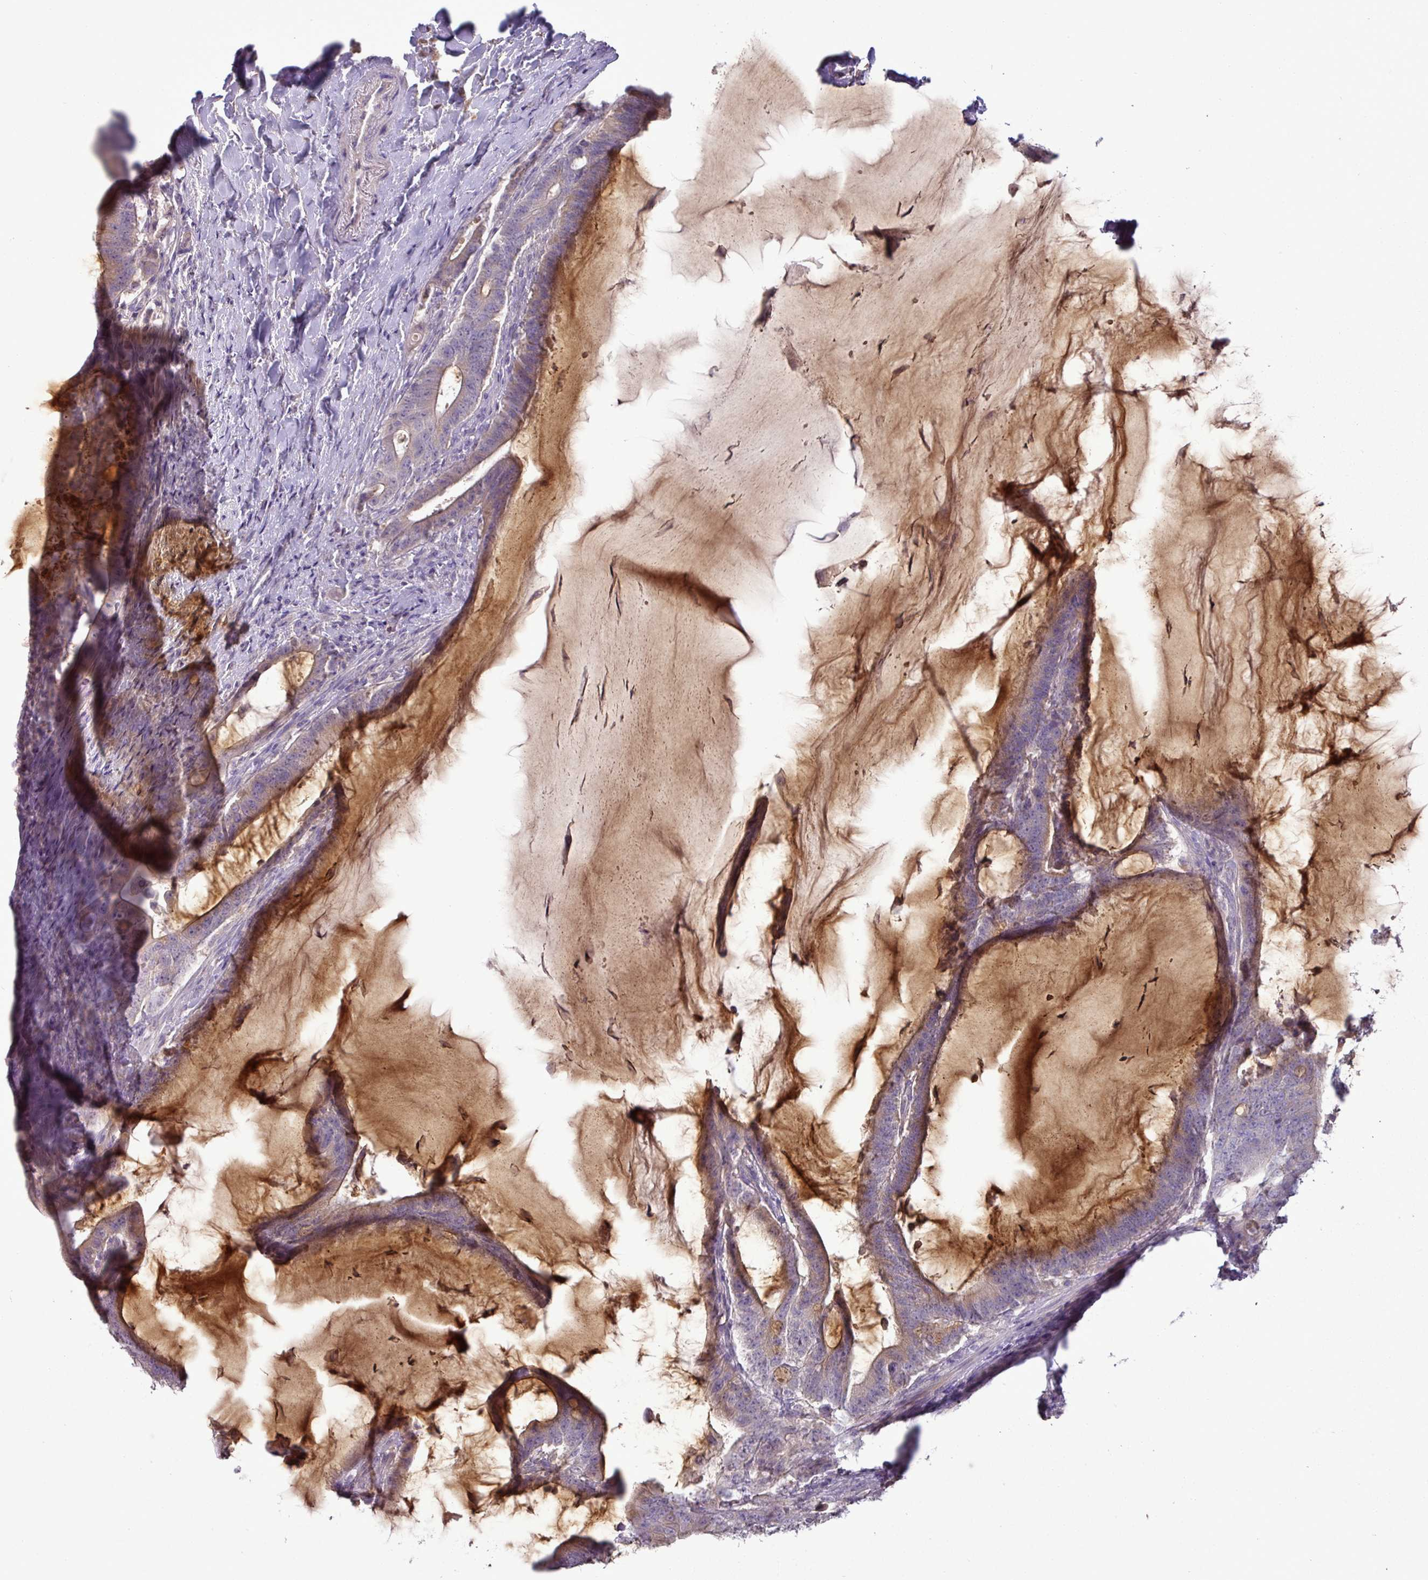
{"staining": {"intensity": "moderate", "quantity": "<25%", "location": "cytoplasmic/membranous"}, "tissue": "colorectal cancer", "cell_type": "Tumor cells", "image_type": "cancer", "snomed": [{"axis": "morphology", "description": "Adenocarcinoma, NOS"}, {"axis": "topography", "description": "Colon"}], "caption": "Colorectal cancer (adenocarcinoma) stained with a protein marker shows moderate staining in tumor cells.", "gene": "BRINP2", "patient": {"sex": "female", "age": 43}}